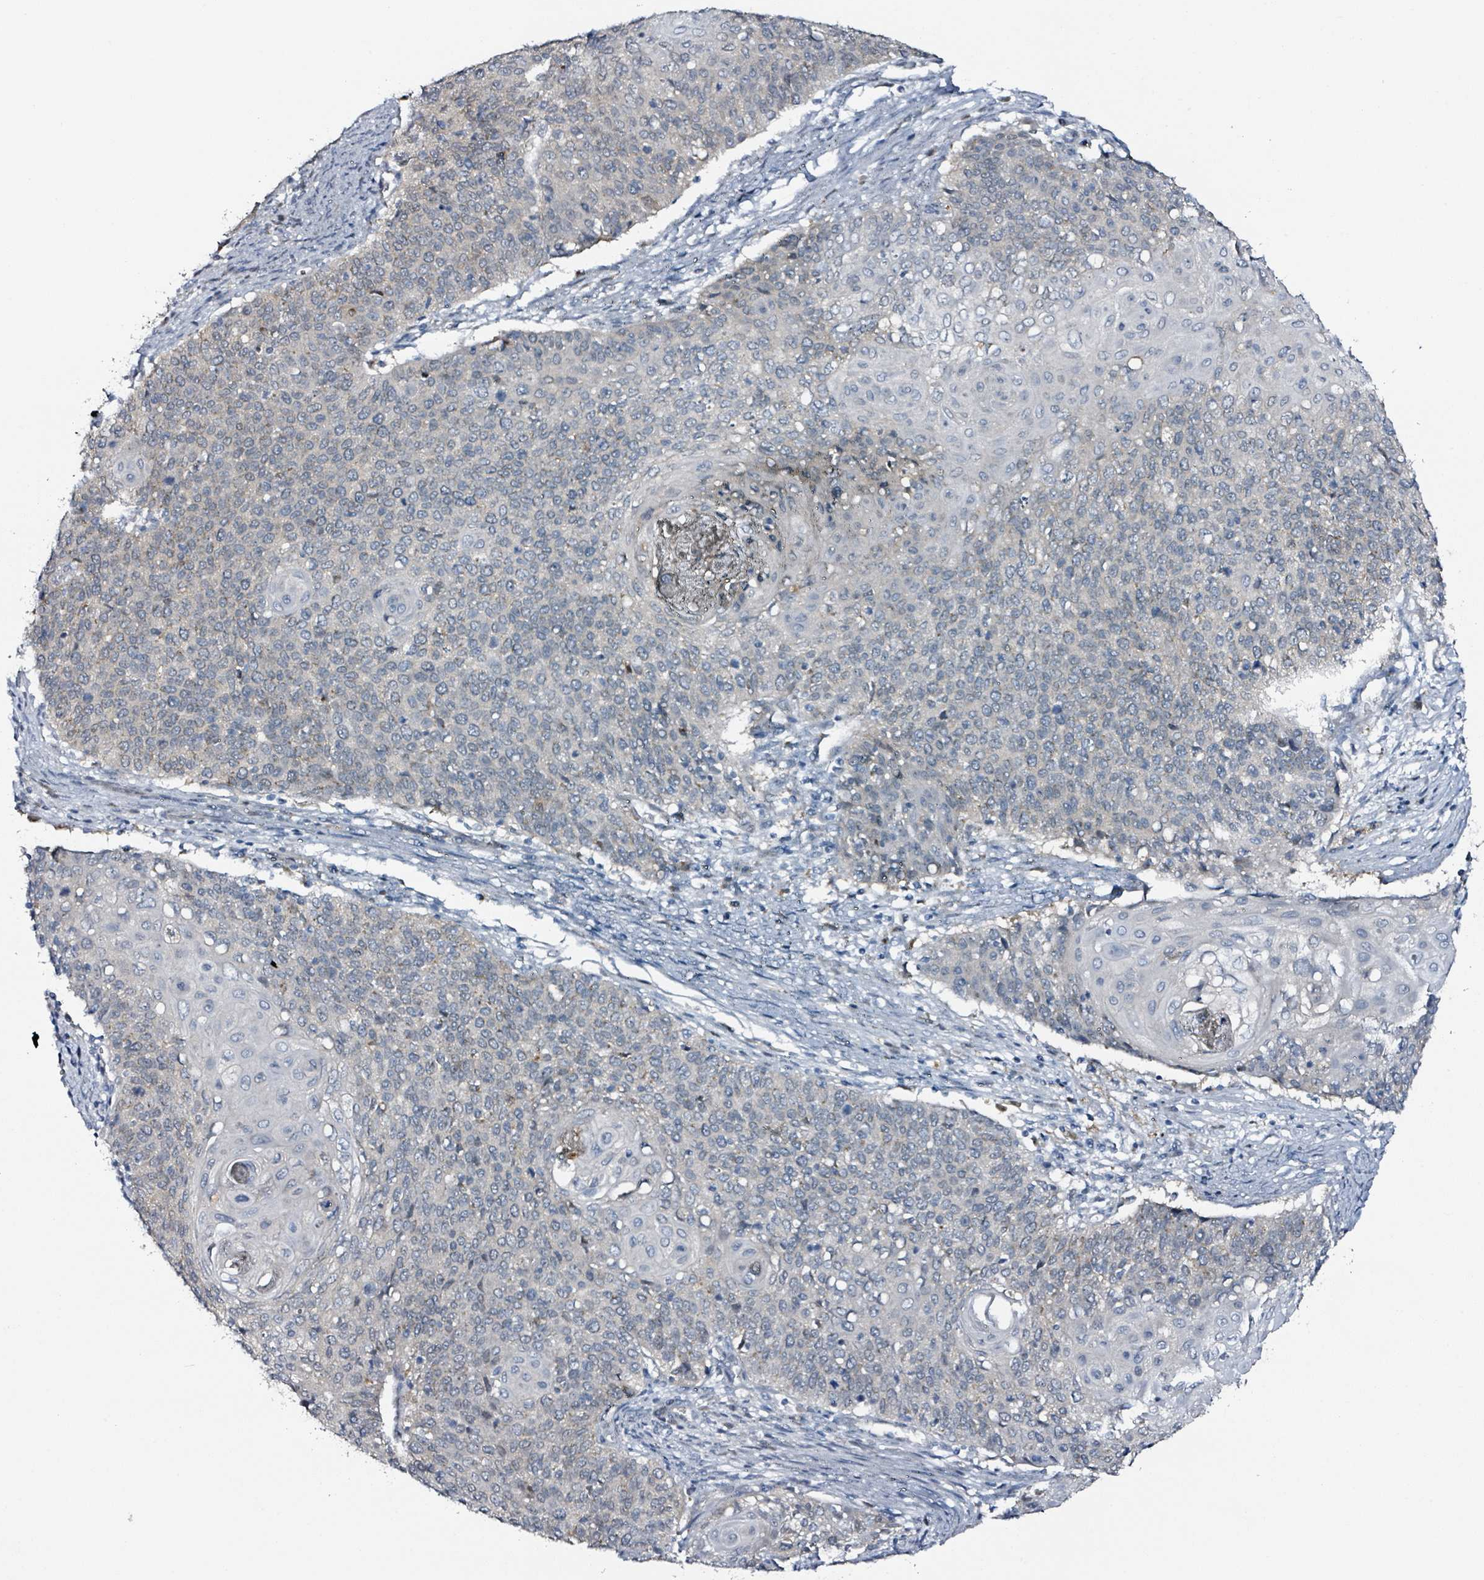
{"staining": {"intensity": "negative", "quantity": "none", "location": "none"}, "tissue": "cervical cancer", "cell_type": "Tumor cells", "image_type": "cancer", "snomed": [{"axis": "morphology", "description": "Squamous cell carcinoma, NOS"}, {"axis": "topography", "description": "Cervix"}], "caption": "High magnification brightfield microscopy of cervical squamous cell carcinoma stained with DAB (brown) and counterstained with hematoxylin (blue): tumor cells show no significant expression.", "gene": "B3GAT3", "patient": {"sex": "female", "age": 39}}